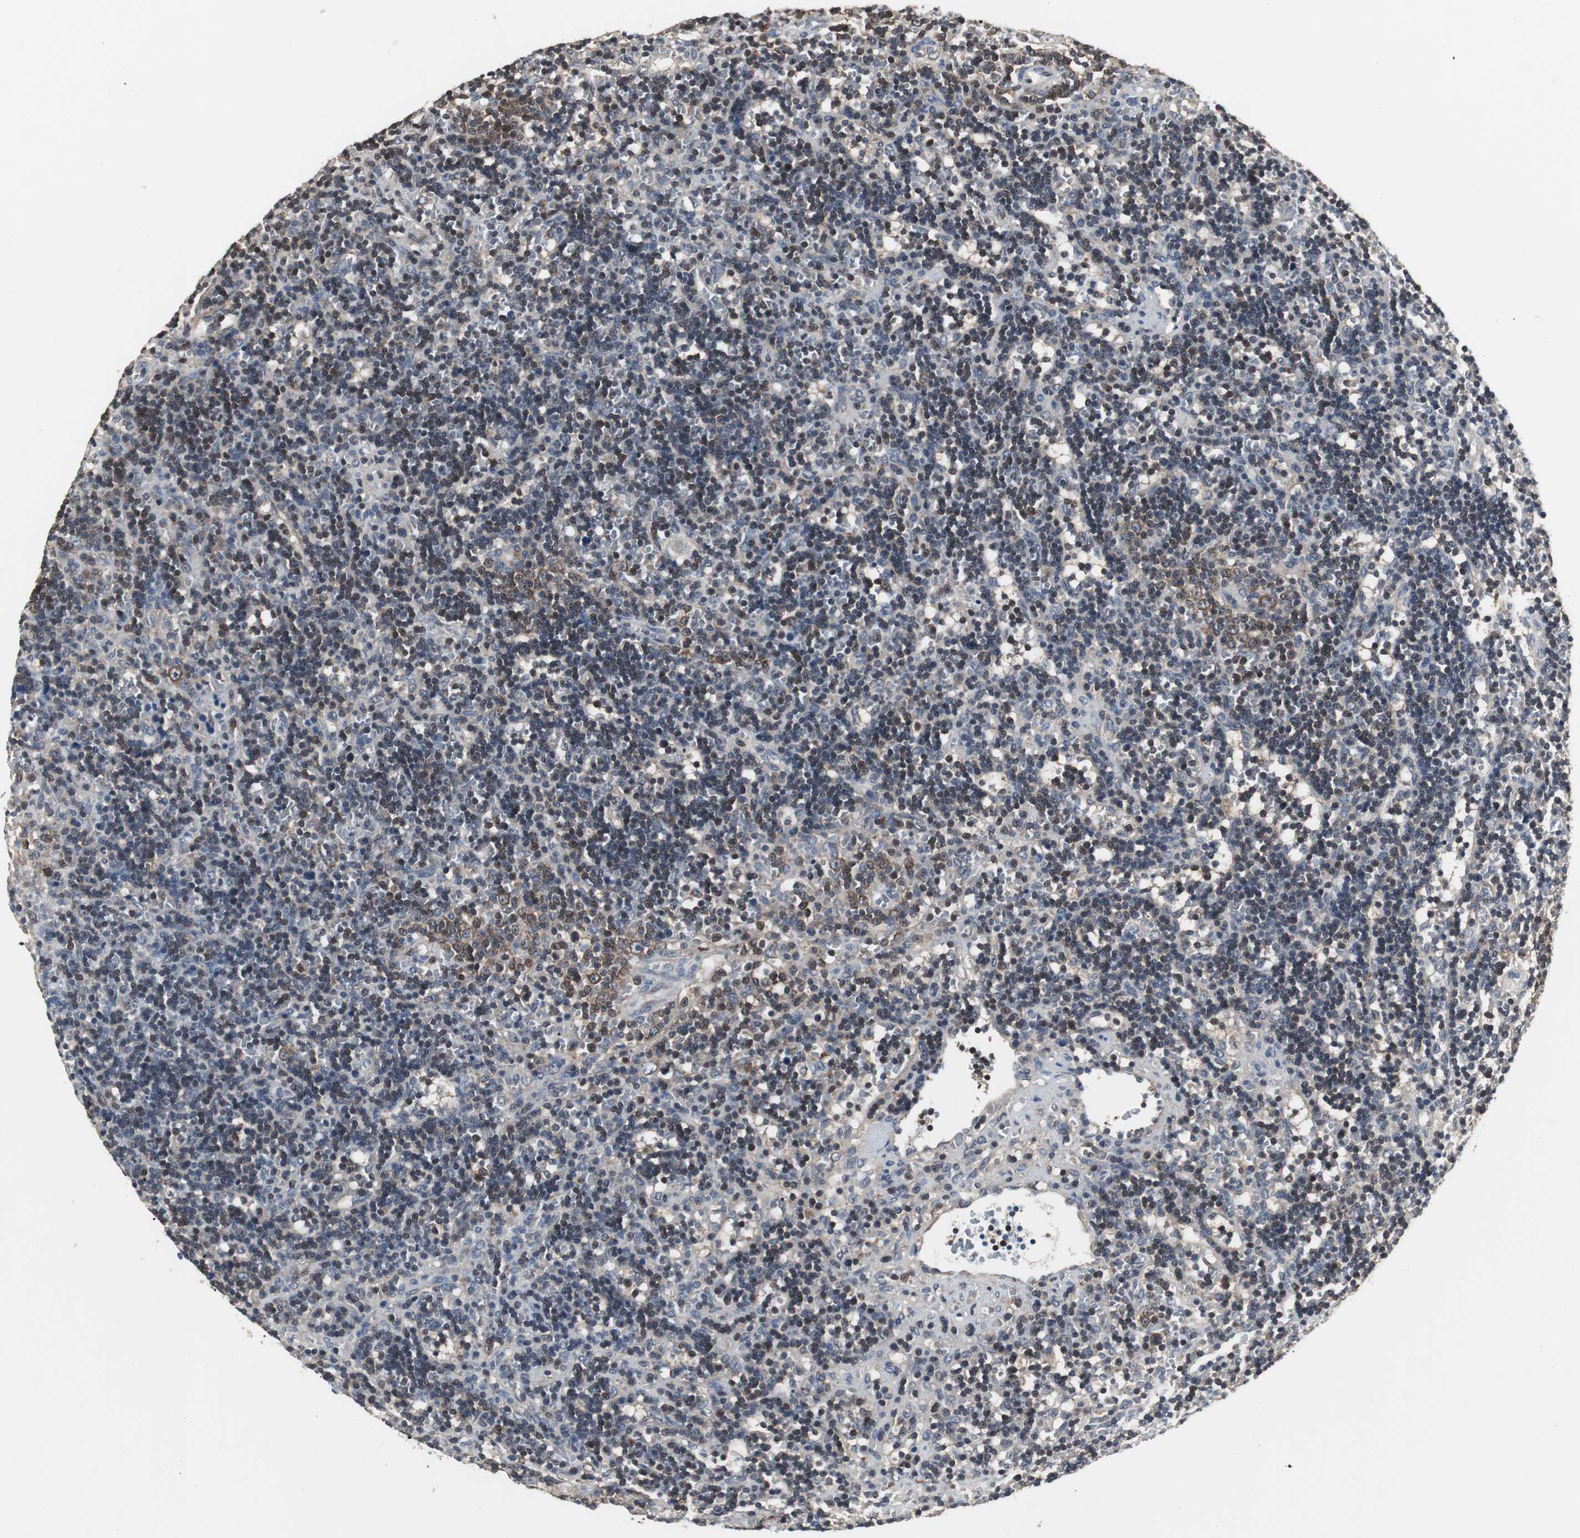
{"staining": {"intensity": "moderate", "quantity": "25%-75%", "location": "cytoplasmic/membranous"}, "tissue": "lymphoma", "cell_type": "Tumor cells", "image_type": "cancer", "snomed": [{"axis": "morphology", "description": "Malignant lymphoma, non-Hodgkin's type, Low grade"}, {"axis": "topography", "description": "Spleen"}], "caption": "Protein expression analysis of human low-grade malignant lymphoma, non-Hodgkin's type reveals moderate cytoplasmic/membranous expression in approximately 25%-75% of tumor cells.", "gene": "ZSCAN22", "patient": {"sex": "male", "age": 60}}